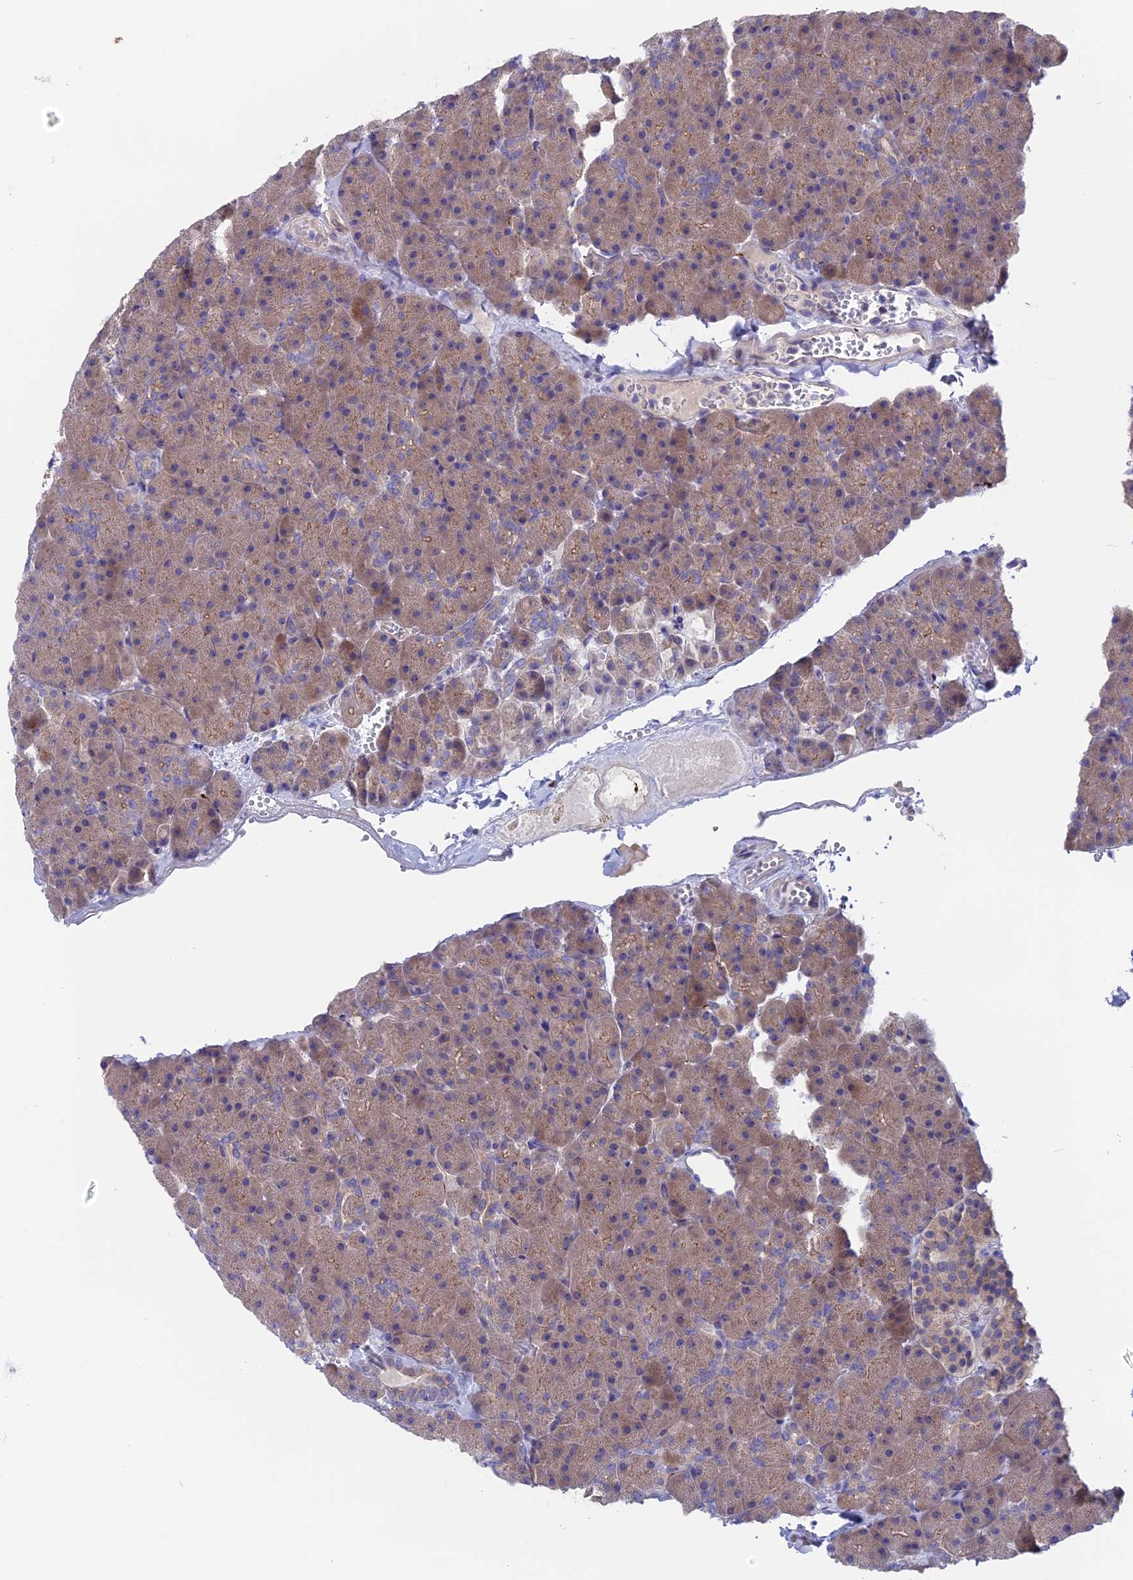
{"staining": {"intensity": "moderate", "quantity": "25%-75%", "location": "cytoplasmic/membranous"}, "tissue": "pancreas", "cell_type": "Exocrine glandular cells", "image_type": "normal", "snomed": [{"axis": "morphology", "description": "Normal tissue, NOS"}, {"axis": "topography", "description": "Pancreas"}], "caption": "Exocrine glandular cells reveal medium levels of moderate cytoplasmic/membranous positivity in about 25%-75% of cells in benign human pancreas.", "gene": "TENT4B", "patient": {"sex": "male", "age": 36}}